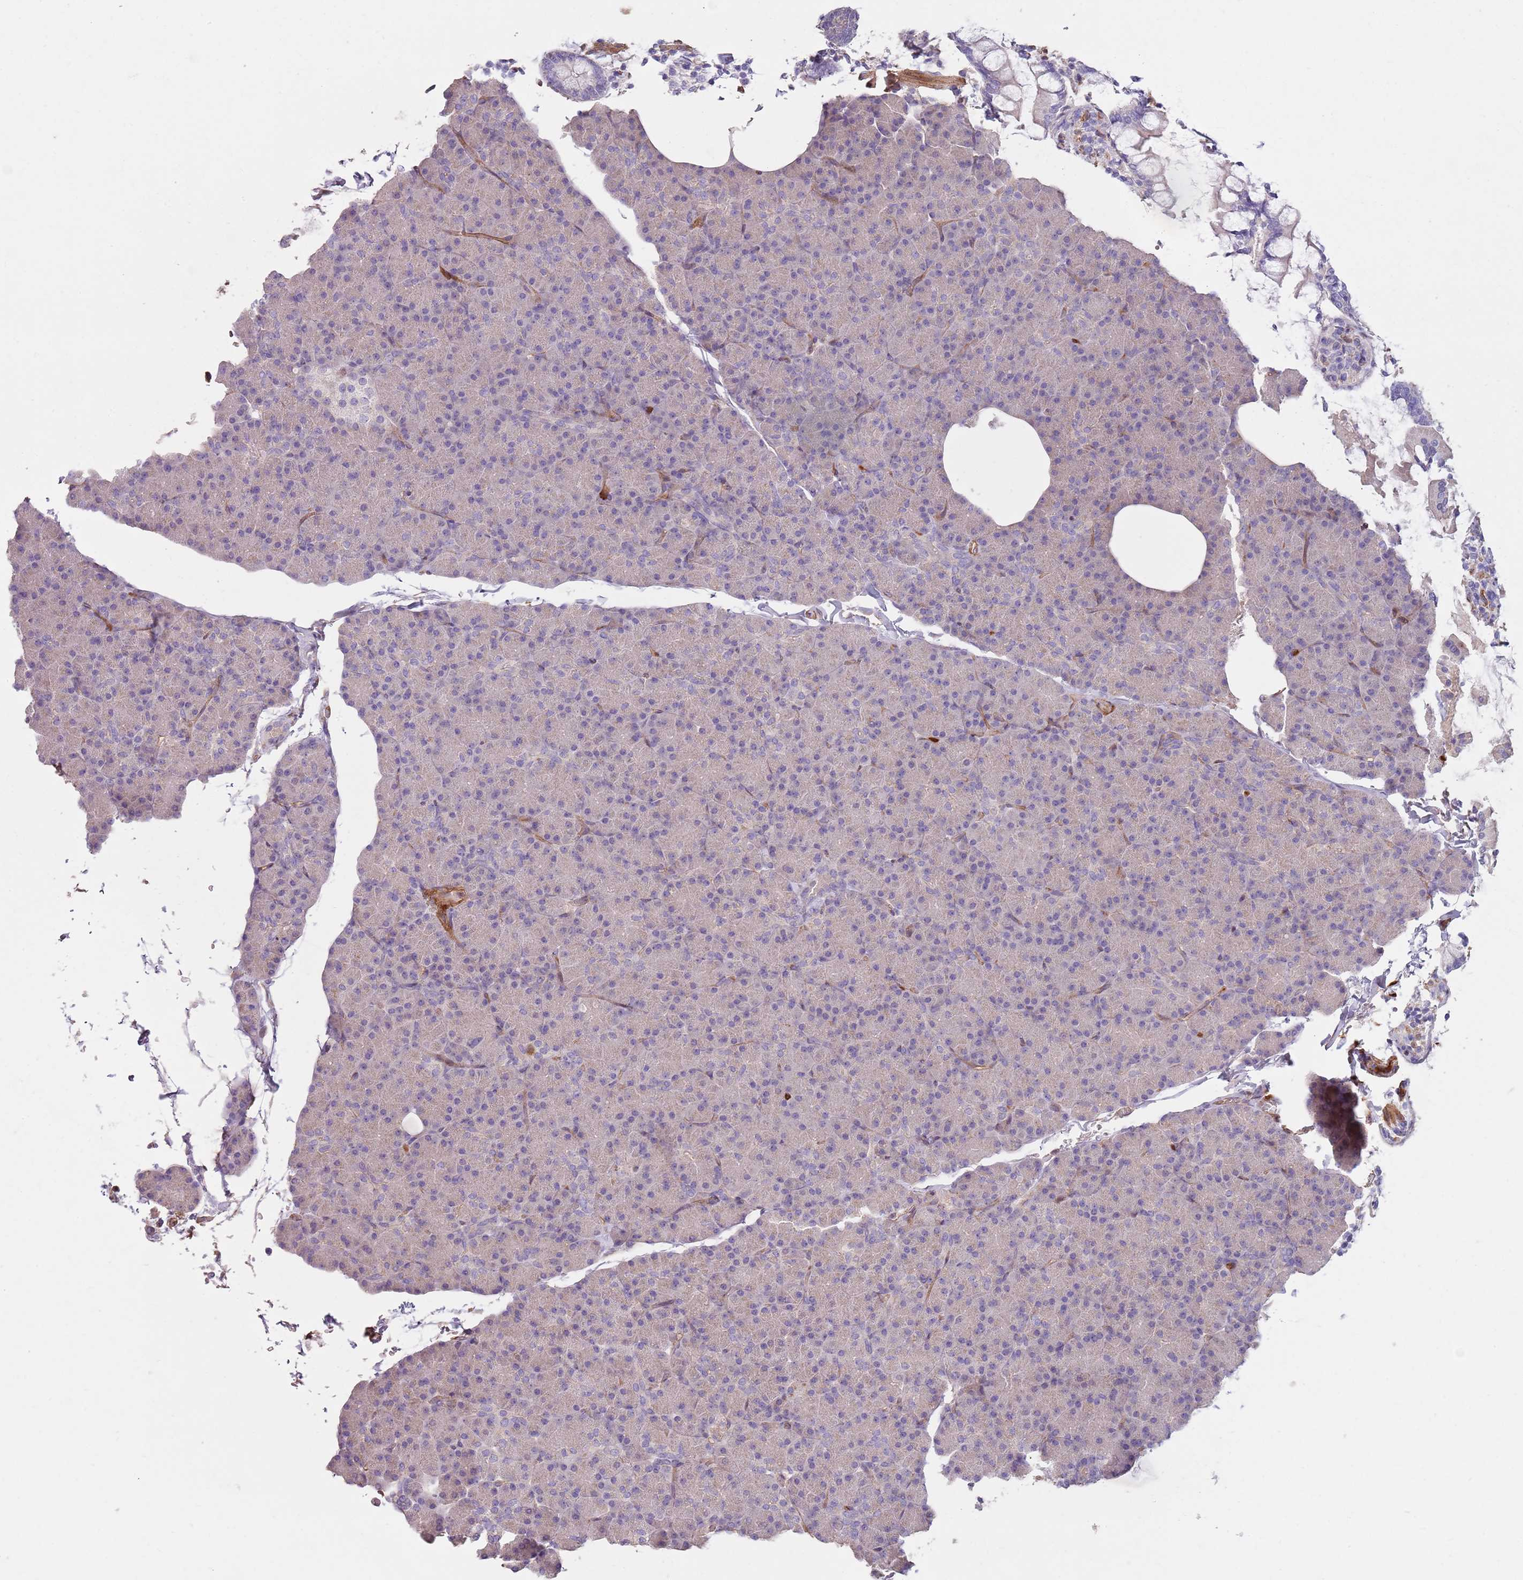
{"staining": {"intensity": "weak", "quantity": "<25%", "location": "cytoplasmic/membranous"}, "tissue": "pancreas", "cell_type": "Exocrine glandular cells", "image_type": "normal", "snomed": [{"axis": "morphology", "description": "Normal tissue, NOS"}, {"axis": "topography", "description": "Pancreas"}], "caption": "DAB (3,3'-diaminobenzidine) immunohistochemical staining of benign pancreas reveals no significant expression in exocrine glandular cells.", "gene": "PHLPP2", "patient": {"sex": "female", "age": 43}}